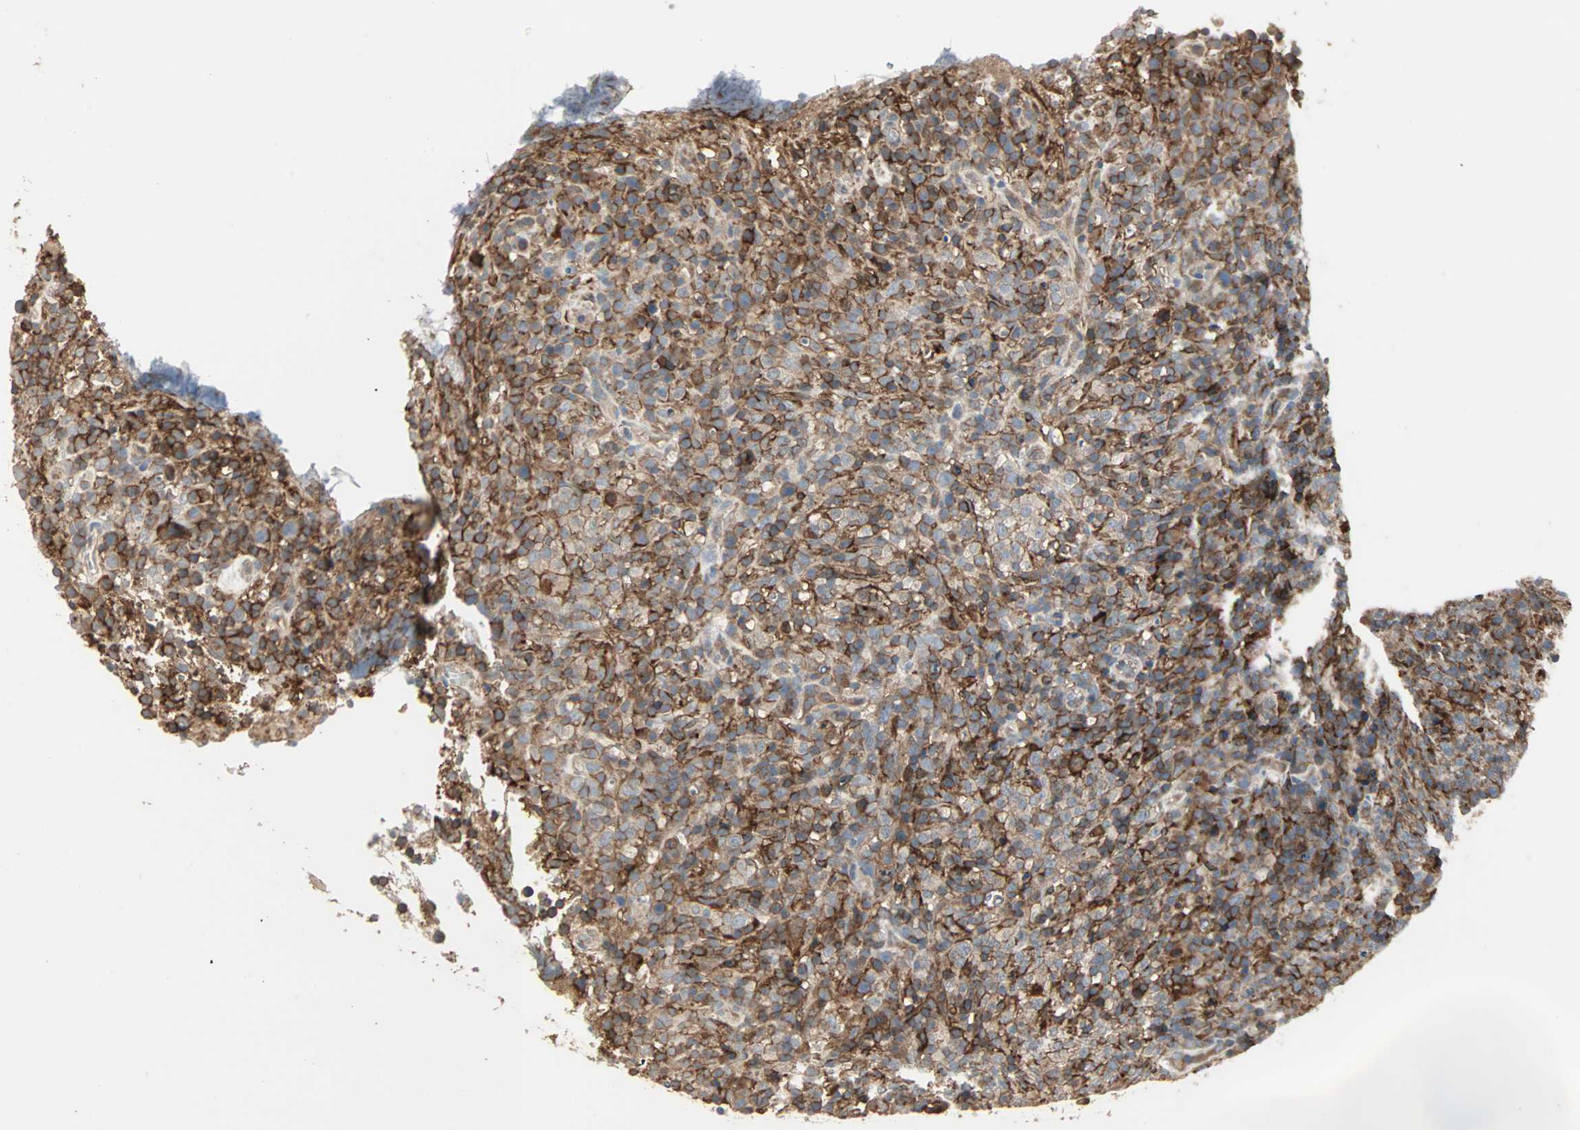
{"staining": {"intensity": "strong", "quantity": ">75%", "location": "cytoplasmic/membranous"}, "tissue": "lymphoma", "cell_type": "Tumor cells", "image_type": "cancer", "snomed": [{"axis": "morphology", "description": "Malignant lymphoma, non-Hodgkin's type, High grade"}, {"axis": "topography", "description": "Lymph node"}], "caption": "An immunohistochemistry (IHC) histopathology image of neoplastic tissue is shown. Protein staining in brown shows strong cytoplasmic/membranous positivity in lymphoma within tumor cells.", "gene": "GNAI2", "patient": {"sex": "female", "age": 76}}